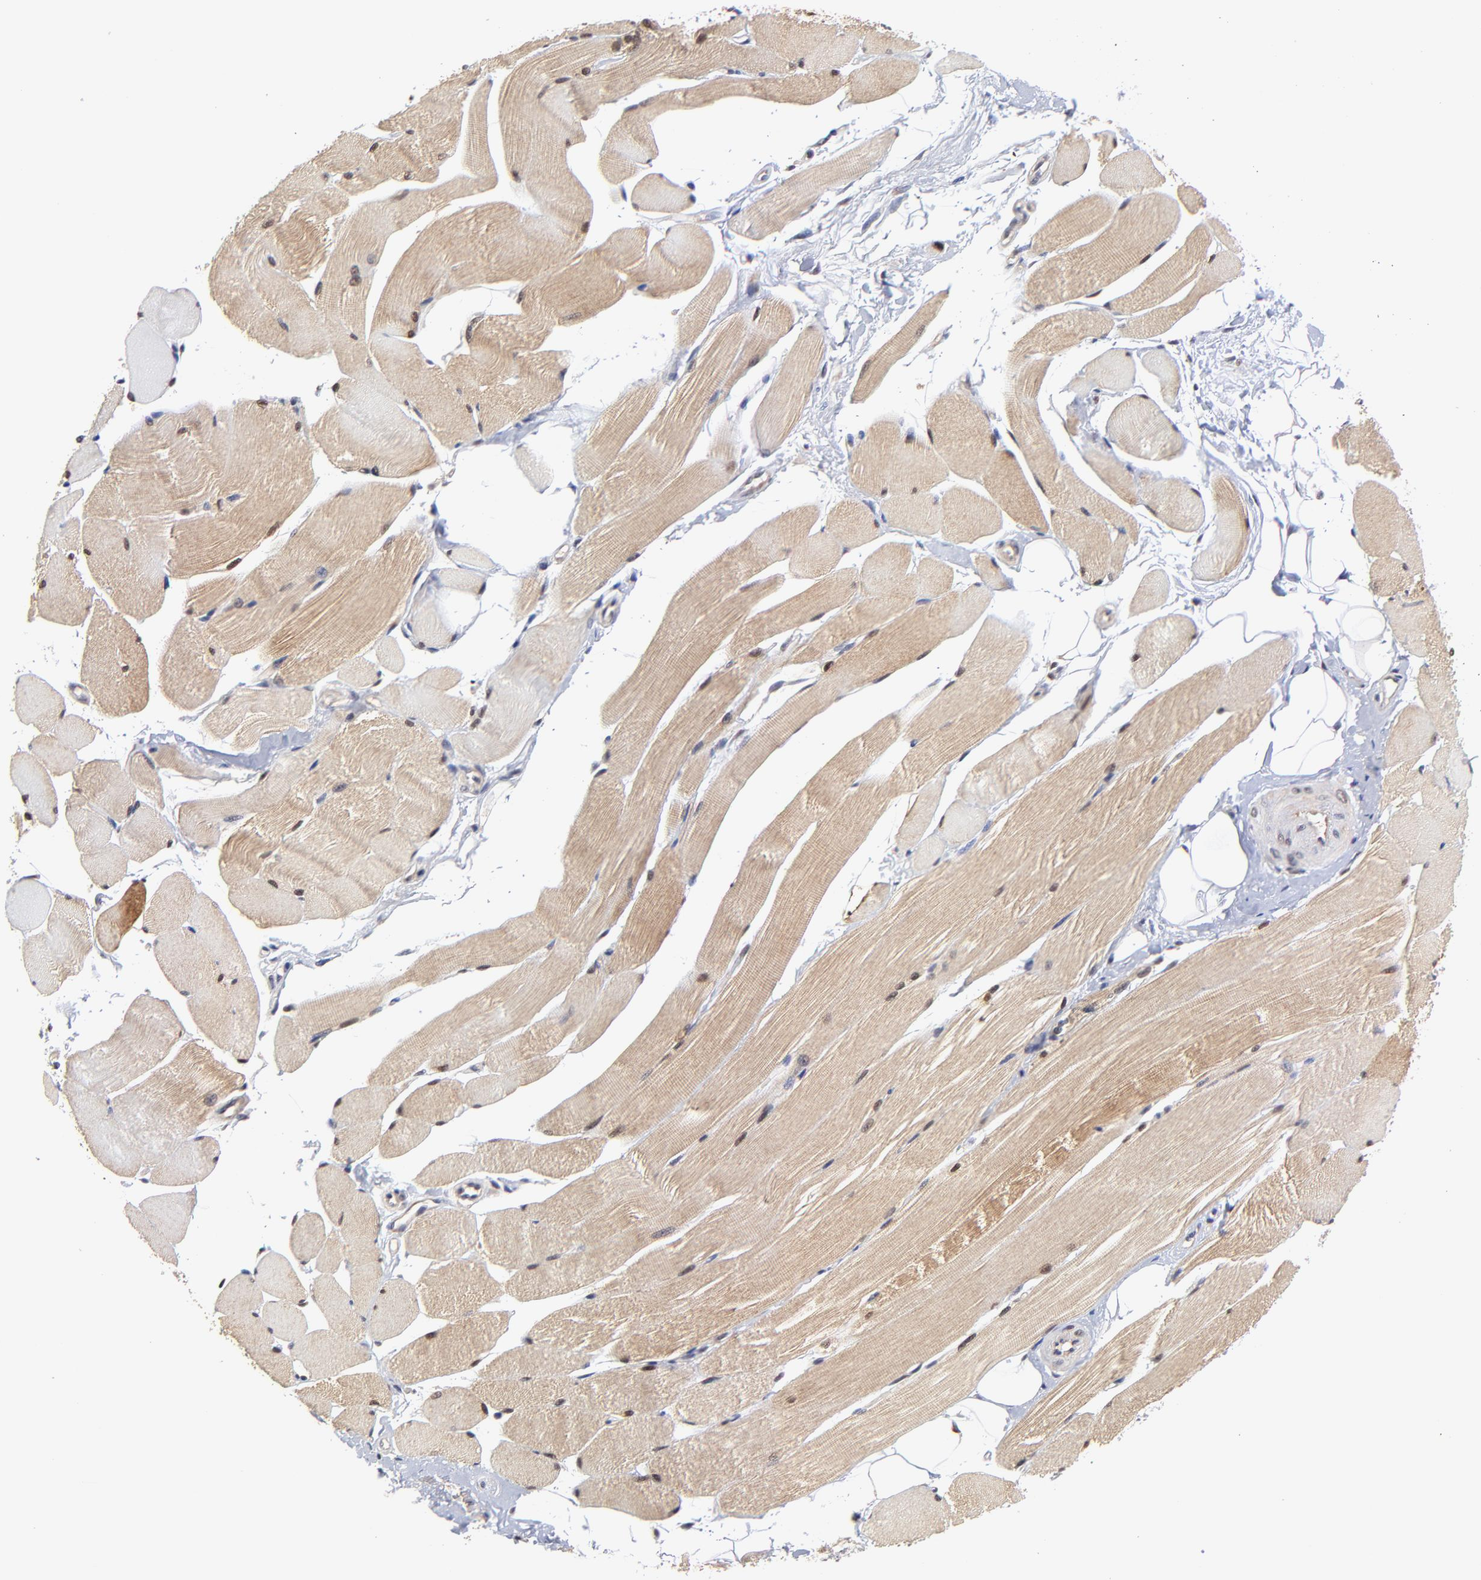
{"staining": {"intensity": "weak", "quantity": "25%-75%", "location": "cytoplasmic/membranous,nuclear"}, "tissue": "skeletal muscle", "cell_type": "Myocytes", "image_type": "normal", "snomed": [{"axis": "morphology", "description": "Normal tissue, NOS"}, {"axis": "topography", "description": "Skeletal muscle"}, {"axis": "topography", "description": "Peripheral nerve tissue"}], "caption": "This micrograph displays immunohistochemistry (IHC) staining of unremarkable skeletal muscle, with low weak cytoplasmic/membranous,nuclear staining in about 25%-75% of myocytes.", "gene": "PSMC4", "patient": {"sex": "female", "age": 84}}